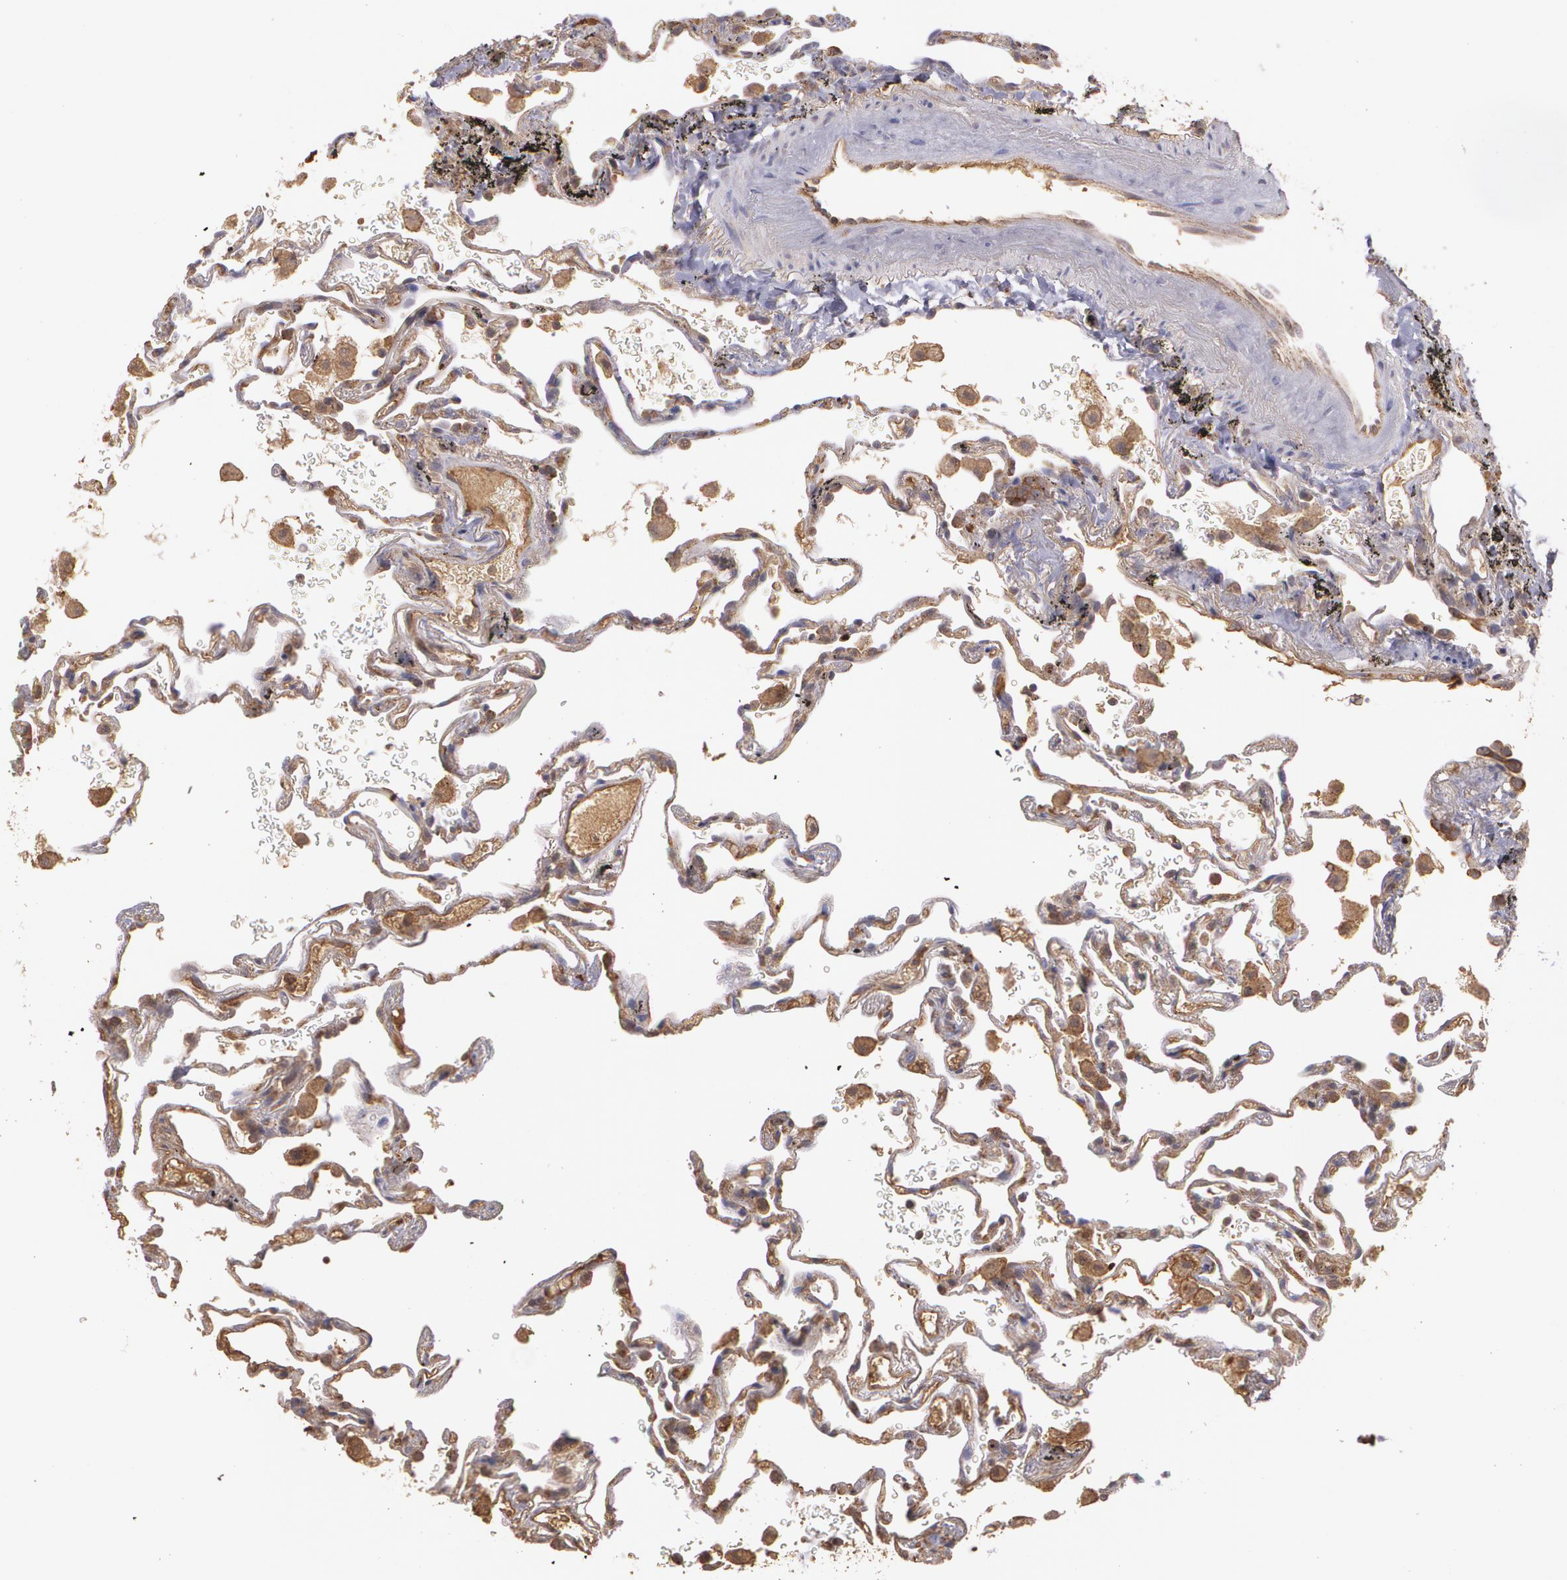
{"staining": {"intensity": "strong", "quantity": ">75%", "location": "cytoplasmic/membranous"}, "tissue": "lung", "cell_type": "Alveolar cells", "image_type": "normal", "snomed": [{"axis": "morphology", "description": "Normal tissue, NOS"}, {"axis": "morphology", "description": "Inflammation, NOS"}, {"axis": "topography", "description": "Lung"}], "caption": "Immunohistochemical staining of normal lung exhibits >75% levels of strong cytoplasmic/membranous protein expression in about >75% of alveolar cells.", "gene": "ECE1", "patient": {"sex": "male", "age": 69}}